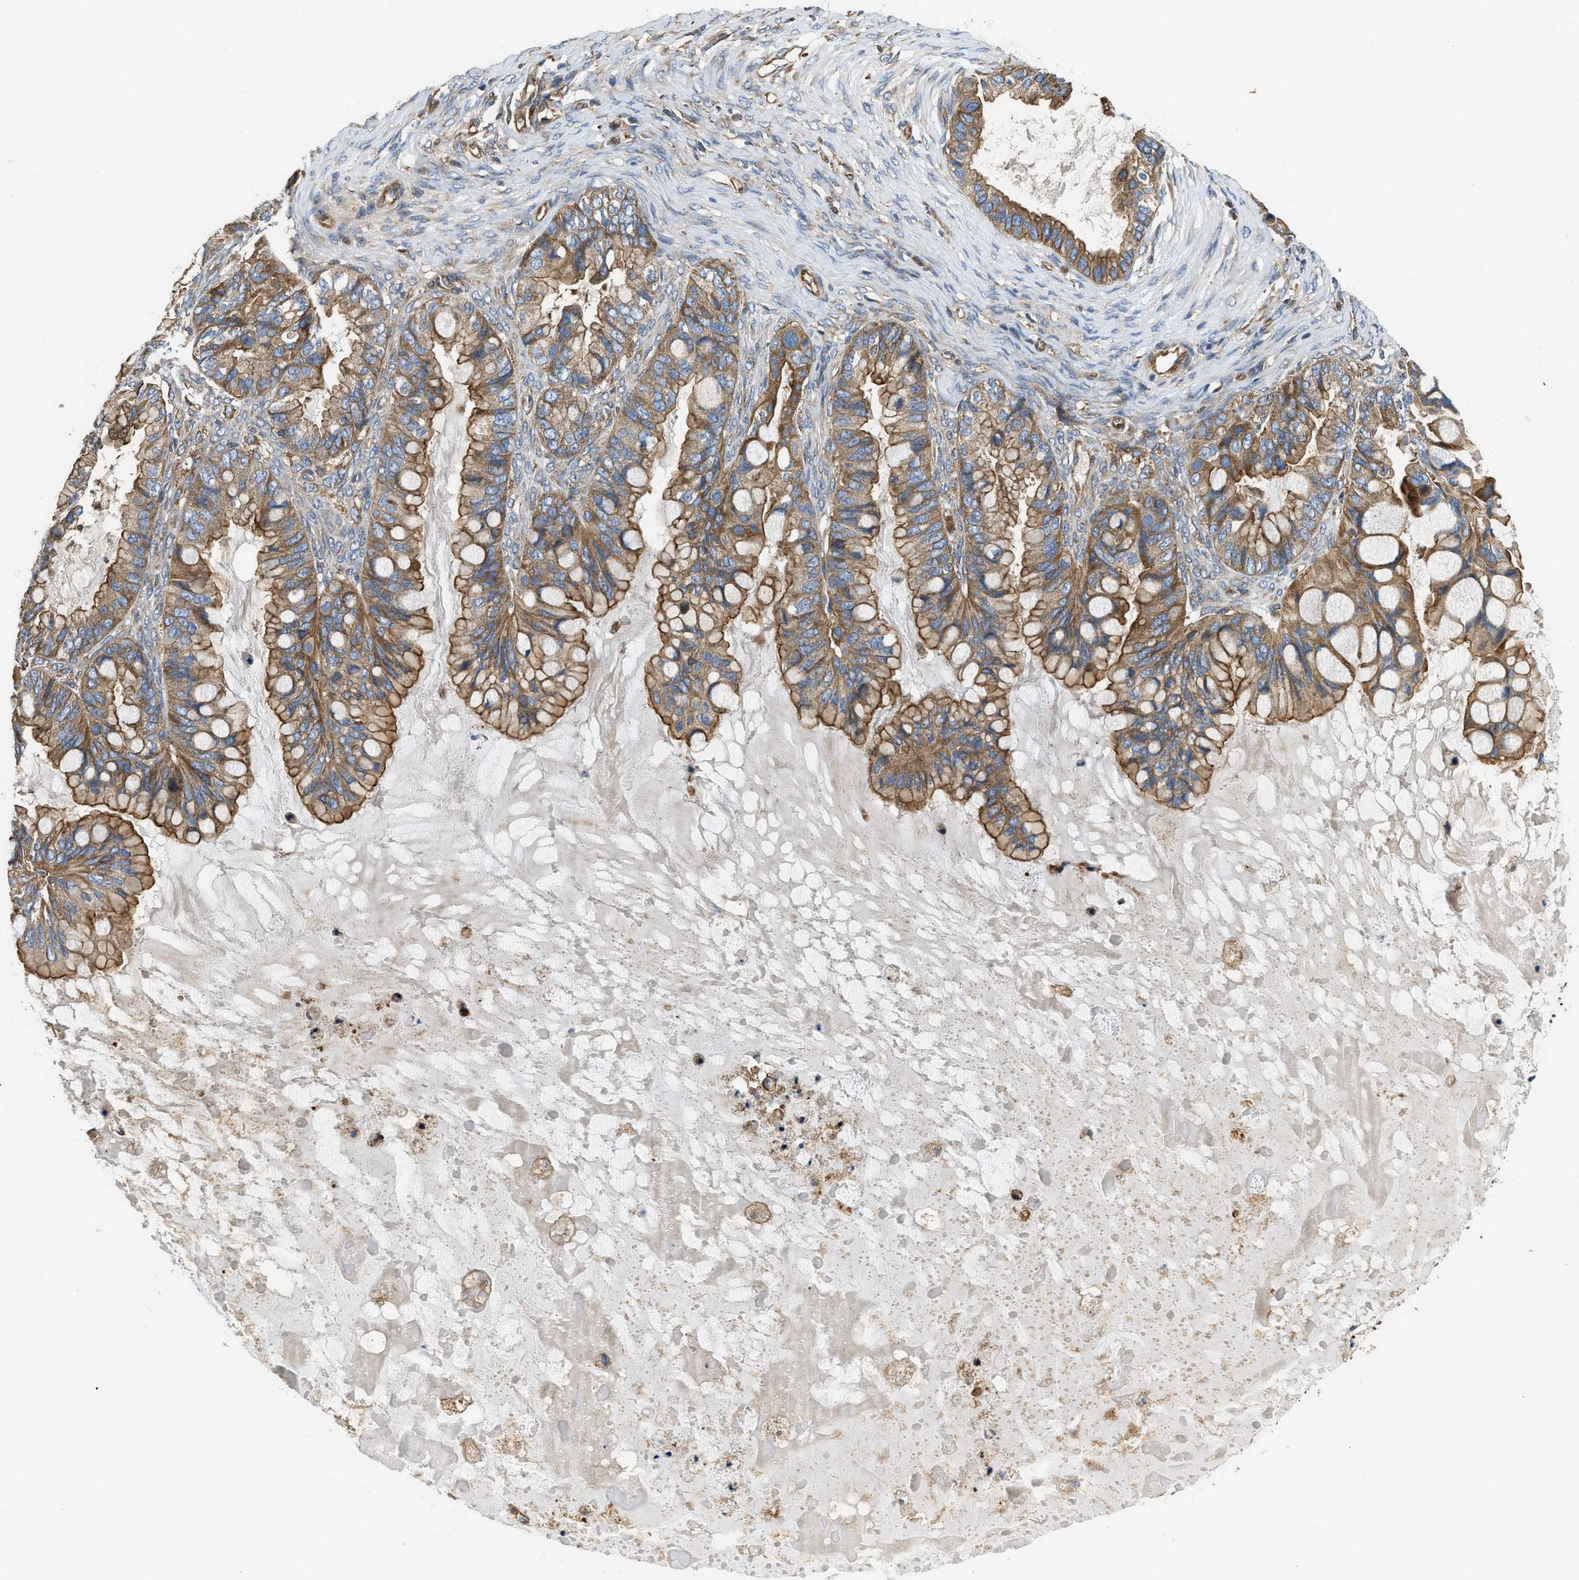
{"staining": {"intensity": "moderate", "quantity": ">75%", "location": "cytoplasmic/membranous"}, "tissue": "ovarian cancer", "cell_type": "Tumor cells", "image_type": "cancer", "snomed": [{"axis": "morphology", "description": "Cystadenocarcinoma, mucinous, NOS"}, {"axis": "topography", "description": "Ovary"}], "caption": "Brown immunohistochemical staining in ovarian cancer demonstrates moderate cytoplasmic/membranous expression in approximately >75% of tumor cells.", "gene": "FLNB", "patient": {"sex": "female", "age": 80}}